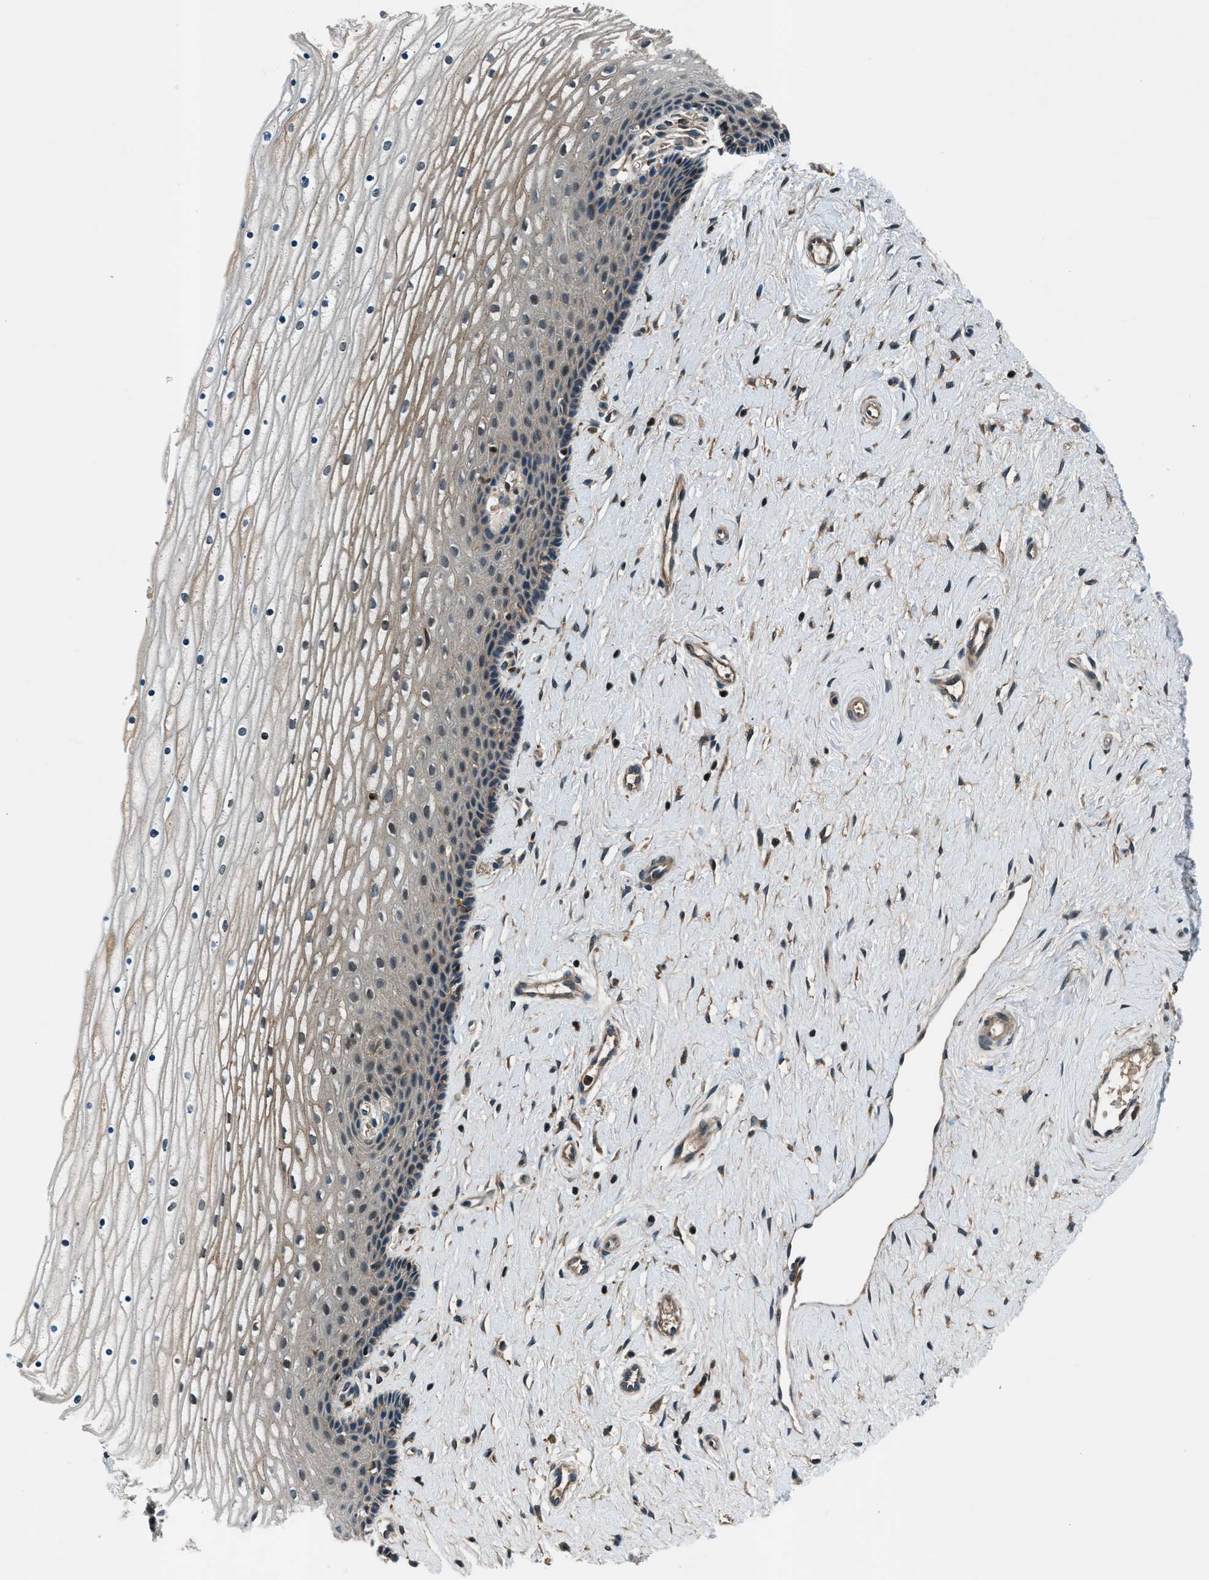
{"staining": {"intensity": "weak", "quantity": "<25%", "location": "cytoplasmic/membranous"}, "tissue": "cervix", "cell_type": "Squamous epithelial cells", "image_type": "normal", "snomed": [{"axis": "morphology", "description": "Normal tissue, NOS"}, {"axis": "topography", "description": "Cervix"}], "caption": "High power microscopy photomicrograph of an immunohistochemistry micrograph of normal cervix, revealing no significant positivity in squamous epithelial cells. (DAB IHC with hematoxylin counter stain).", "gene": "ARHGEF11", "patient": {"sex": "female", "age": 39}}